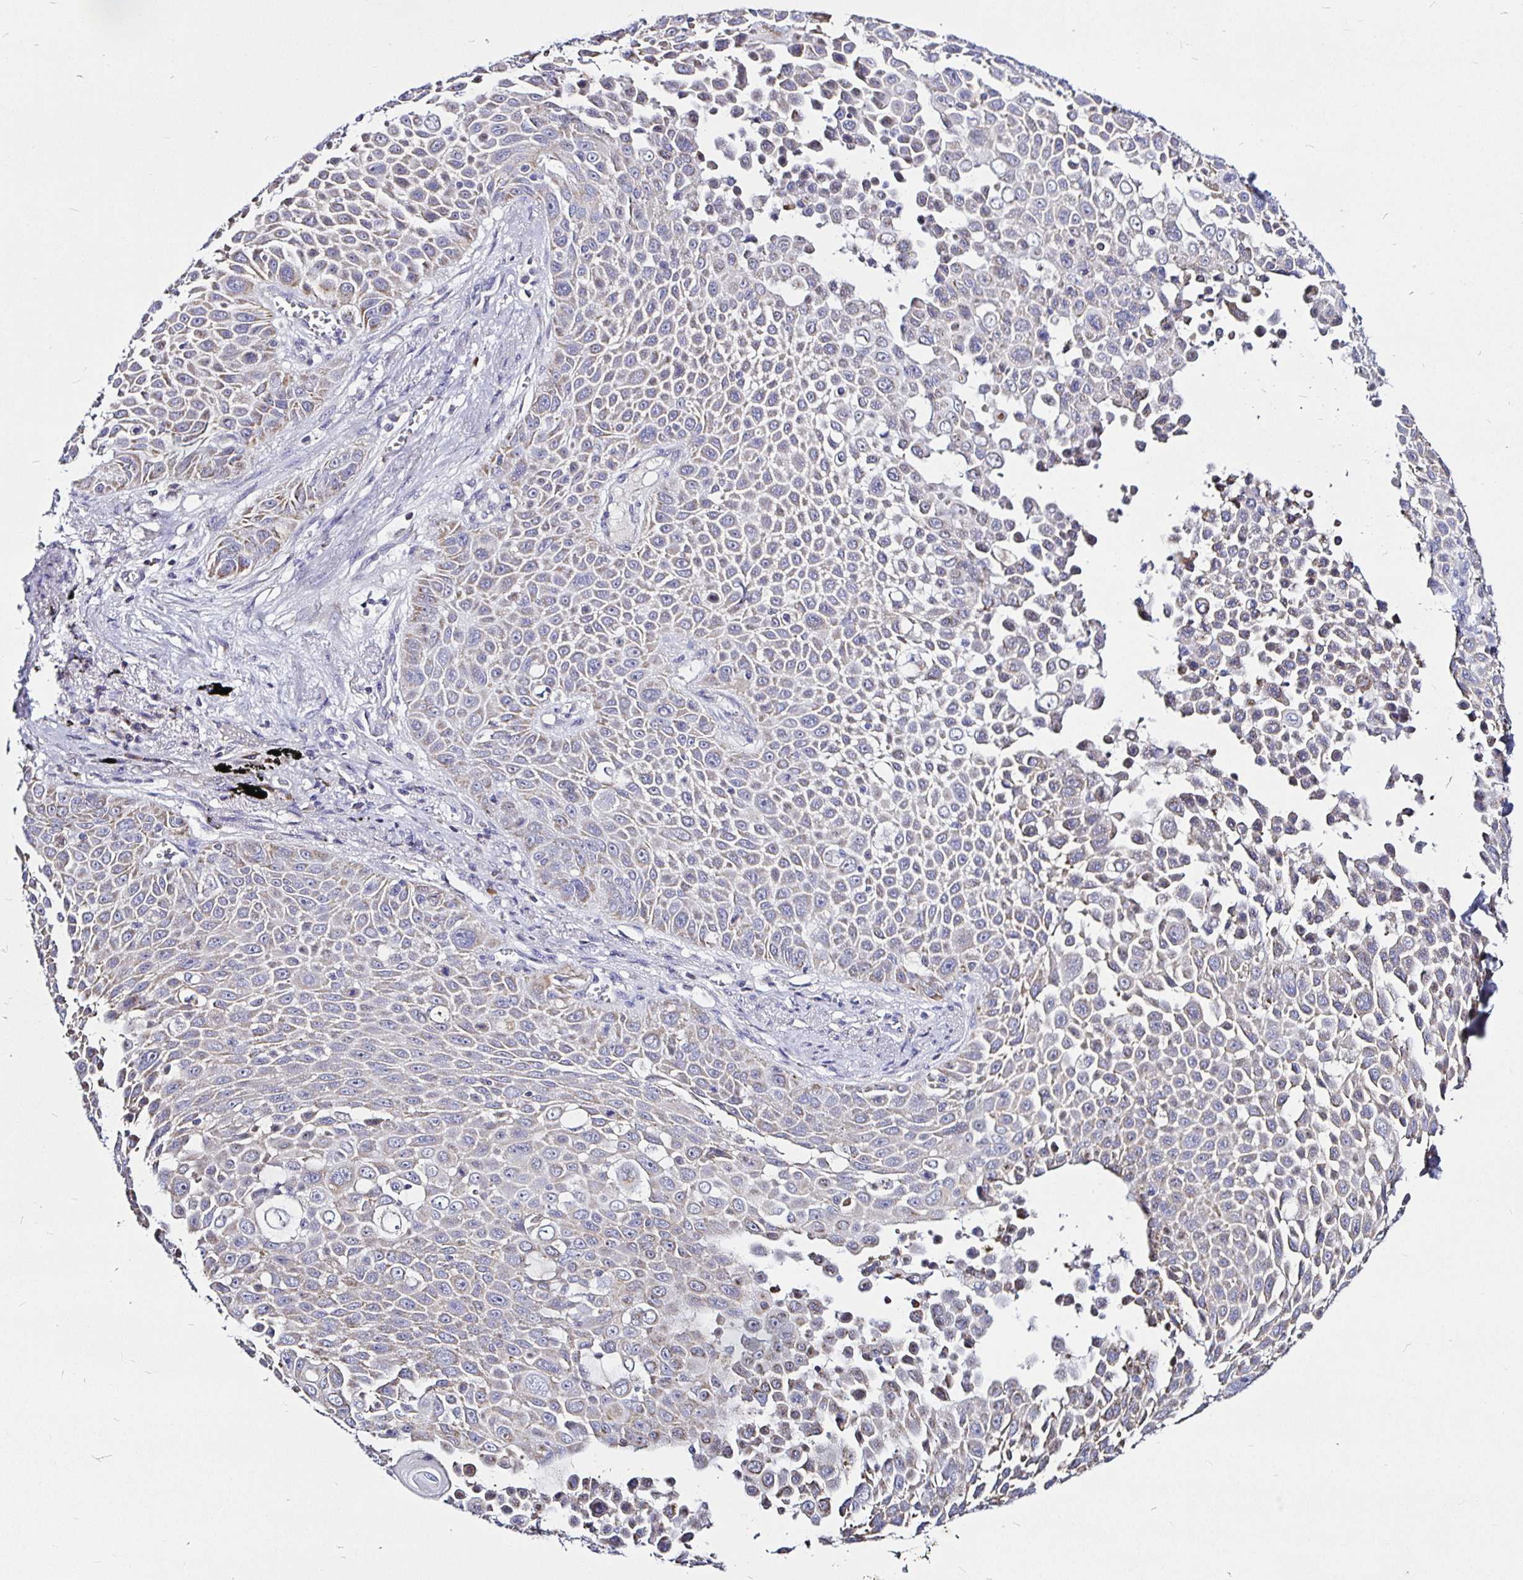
{"staining": {"intensity": "negative", "quantity": "none", "location": "none"}, "tissue": "lung cancer", "cell_type": "Tumor cells", "image_type": "cancer", "snomed": [{"axis": "morphology", "description": "Squamous cell carcinoma, NOS"}, {"axis": "morphology", "description": "Squamous cell carcinoma, metastatic, NOS"}, {"axis": "topography", "description": "Lymph node"}, {"axis": "topography", "description": "Lung"}], "caption": "Tumor cells are negative for brown protein staining in metastatic squamous cell carcinoma (lung). Nuclei are stained in blue.", "gene": "PGAM2", "patient": {"sex": "female", "age": 62}}